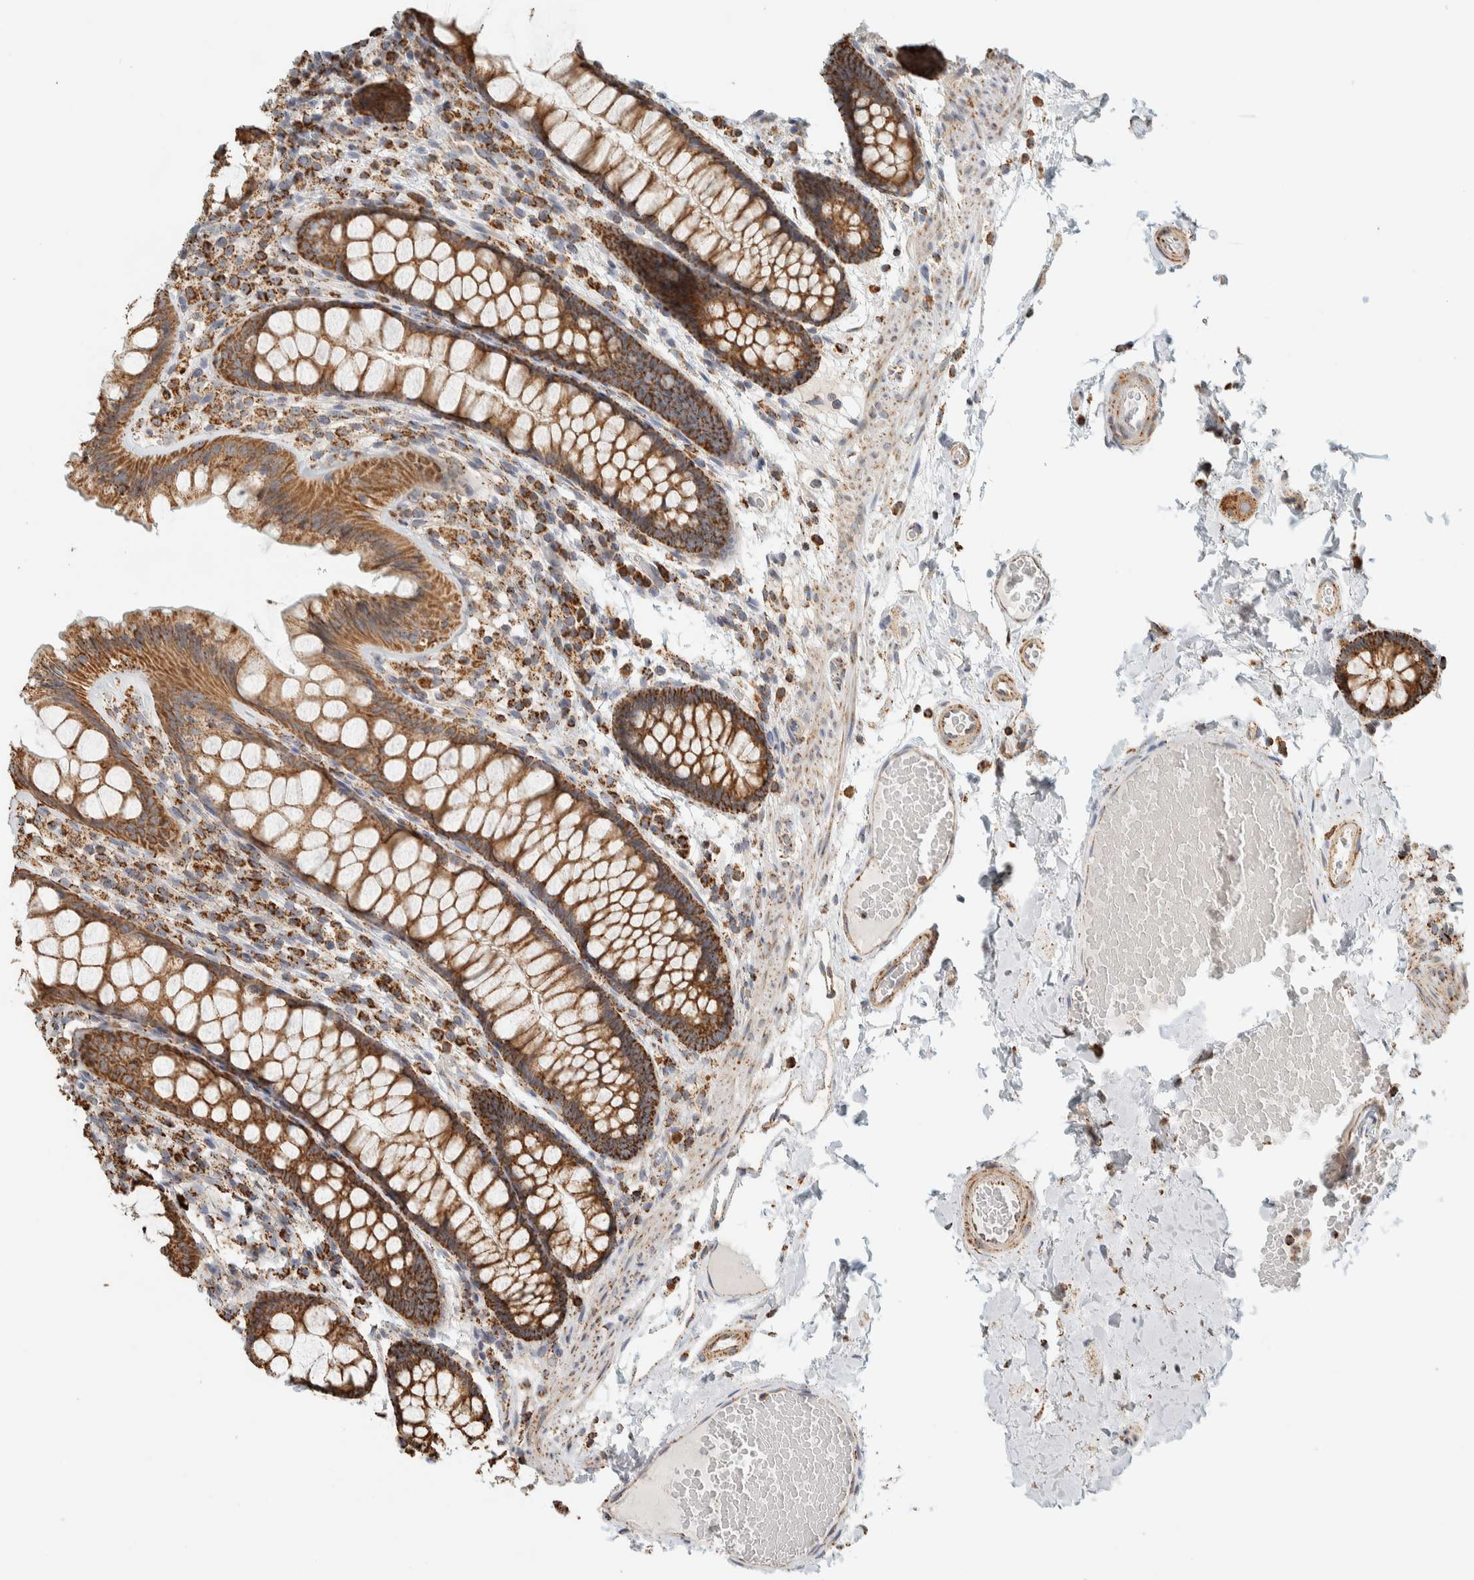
{"staining": {"intensity": "moderate", "quantity": ">75%", "location": "cytoplasmic/membranous"}, "tissue": "colon", "cell_type": "Endothelial cells", "image_type": "normal", "snomed": [{"axis": "morphology", "description": "Normal tissue, NOS"}, {"axis": "topography", "description": "Colon"}], "caption": "Immunohistochemical staining of benign human colon demonstrates moderate cytoplasmic/membranous protein expression in about >75% of endothelial cells.", "gene": "ZNF454", "patient": {"sex": "female", "age": 56}}